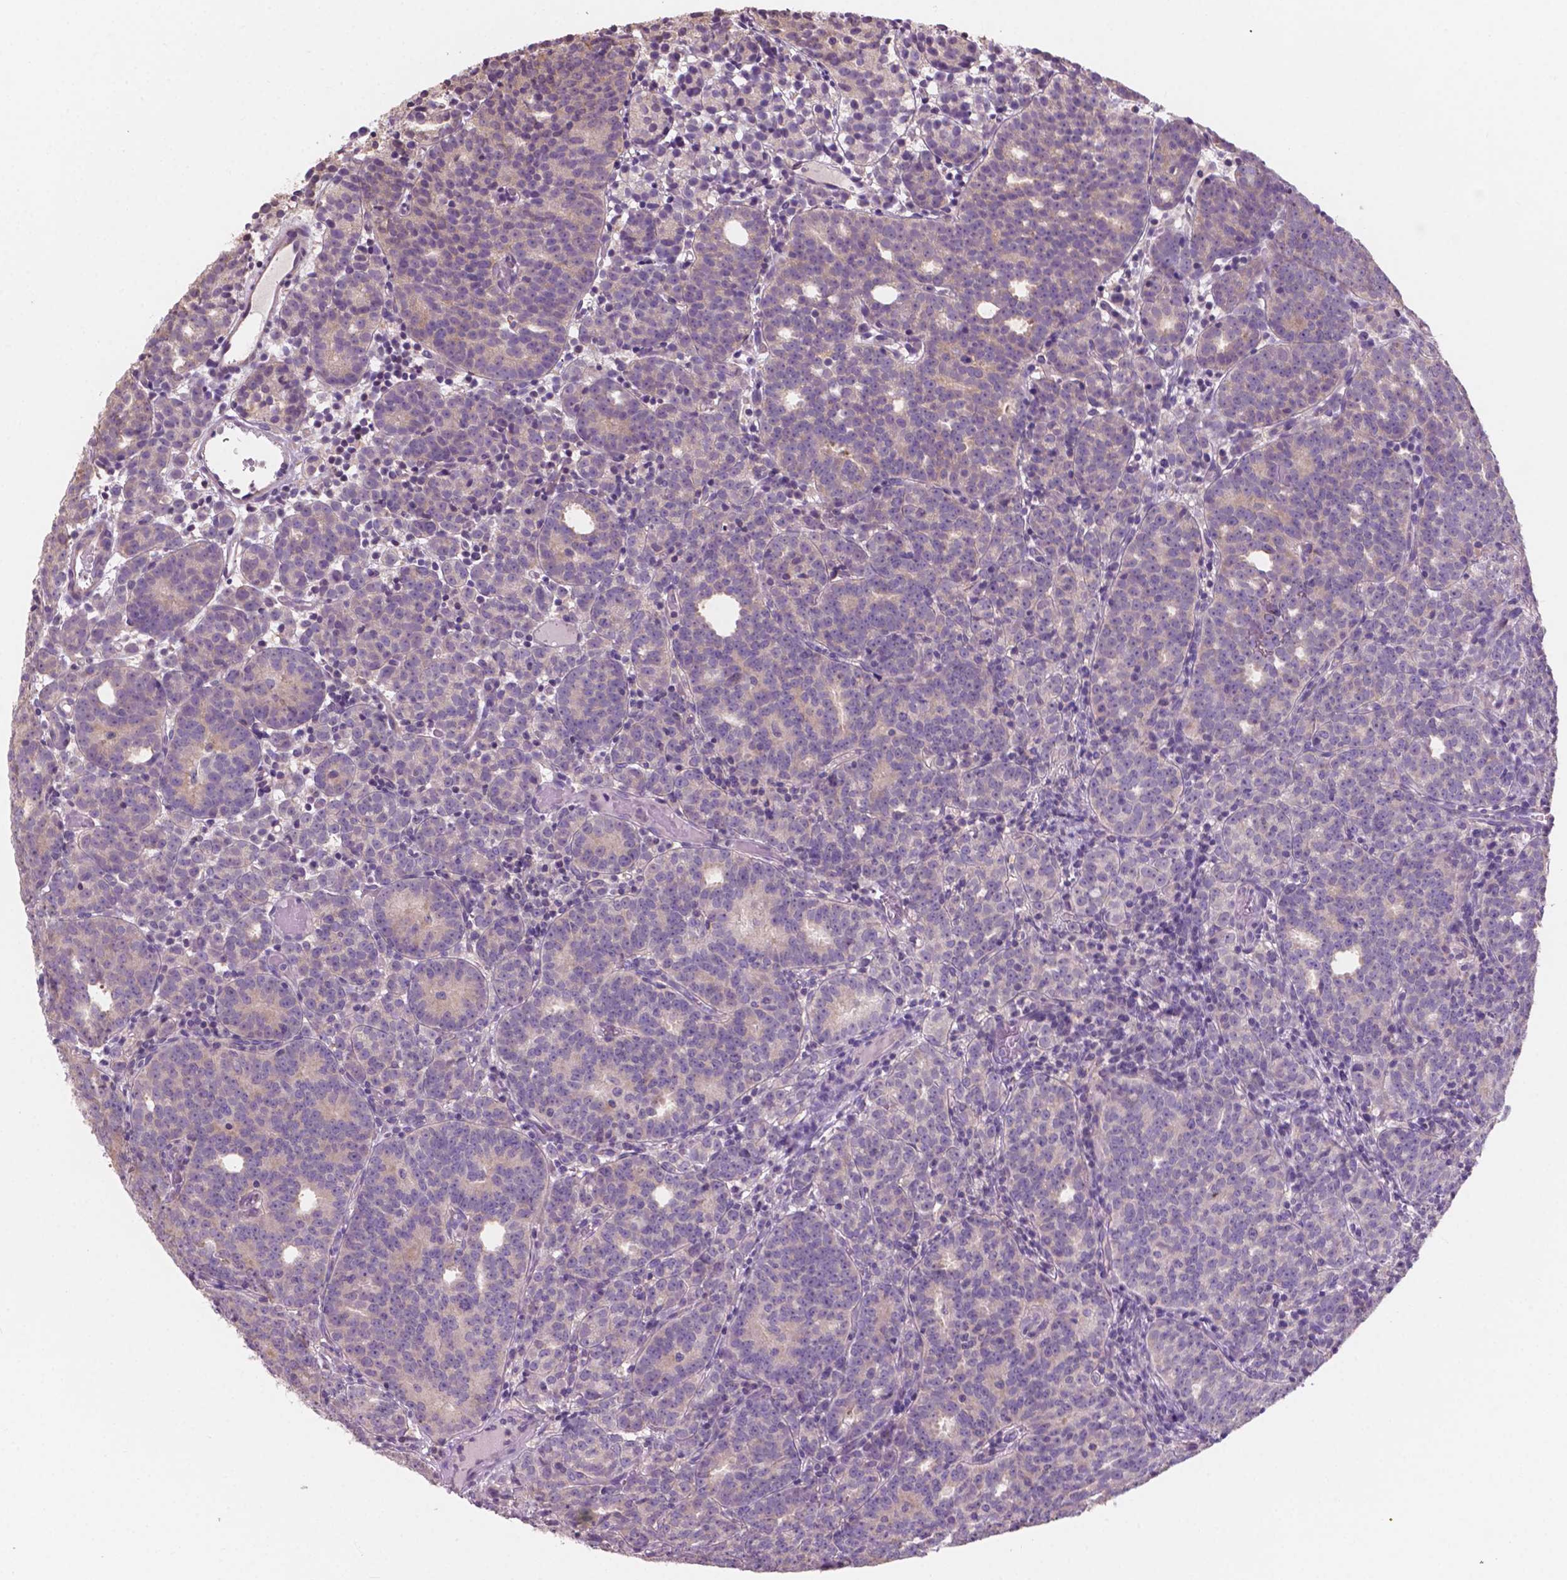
{"staining": {"intensity": "negative", "quantity": "none", "location": "none"}, "tissue": "prostate cancer", "cell_type": "Tumor cells", "image_type": "cancer", "snomed": [{"axis": "morphology", "description": "Adenocarcinoma, High grade"}, {"axis": "topography", "description": "Prostate"}], "caption": "IHC histopathology image of human prostate cancer (adenocarcinoma (high-grade)) stained for a protein (brown), which shows no expression in tumor cells. (Immunohistochemistry, brightfield microscopy, high magnification).", "gene": "SBSN", "patient": {"sex": "male", "age": 53}}